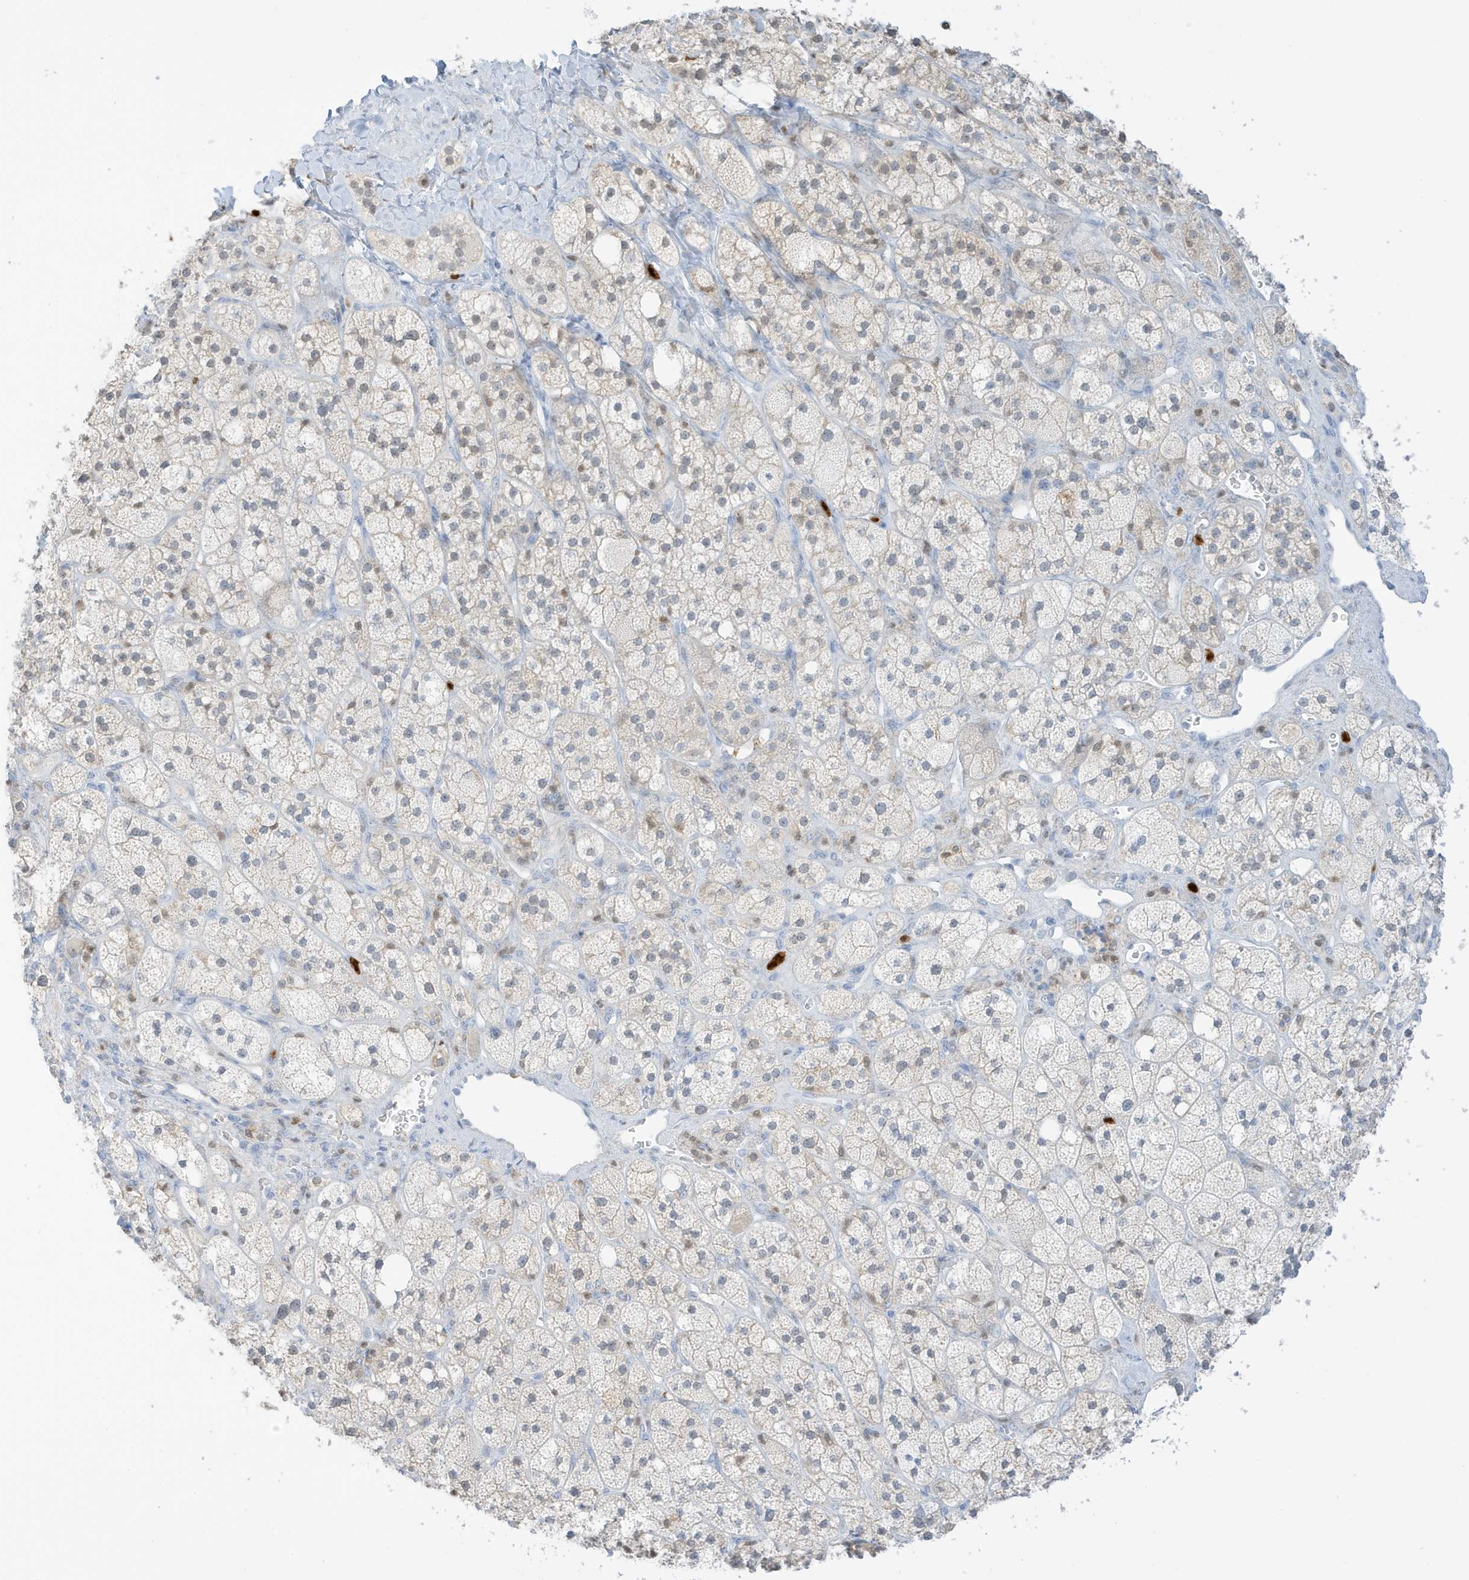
{"staining": {"intensity": "weak", "quantity": "<25%", "location": "cytoplasmic/membranous"}, "tissue": "adrenal gland", "cell_type": "Glandular cells", "image_type": "normal", "snomed": [{"axis": "morphology", "description": "Normal tissue, NOS"}, {"axis": "topography", "description": "Adrenal gland"}], "caption": "There is no significant positivity in glandular cells of adrenal gland.", "gene": "GCA", "patient": {"sex": "male", "age": 61}}